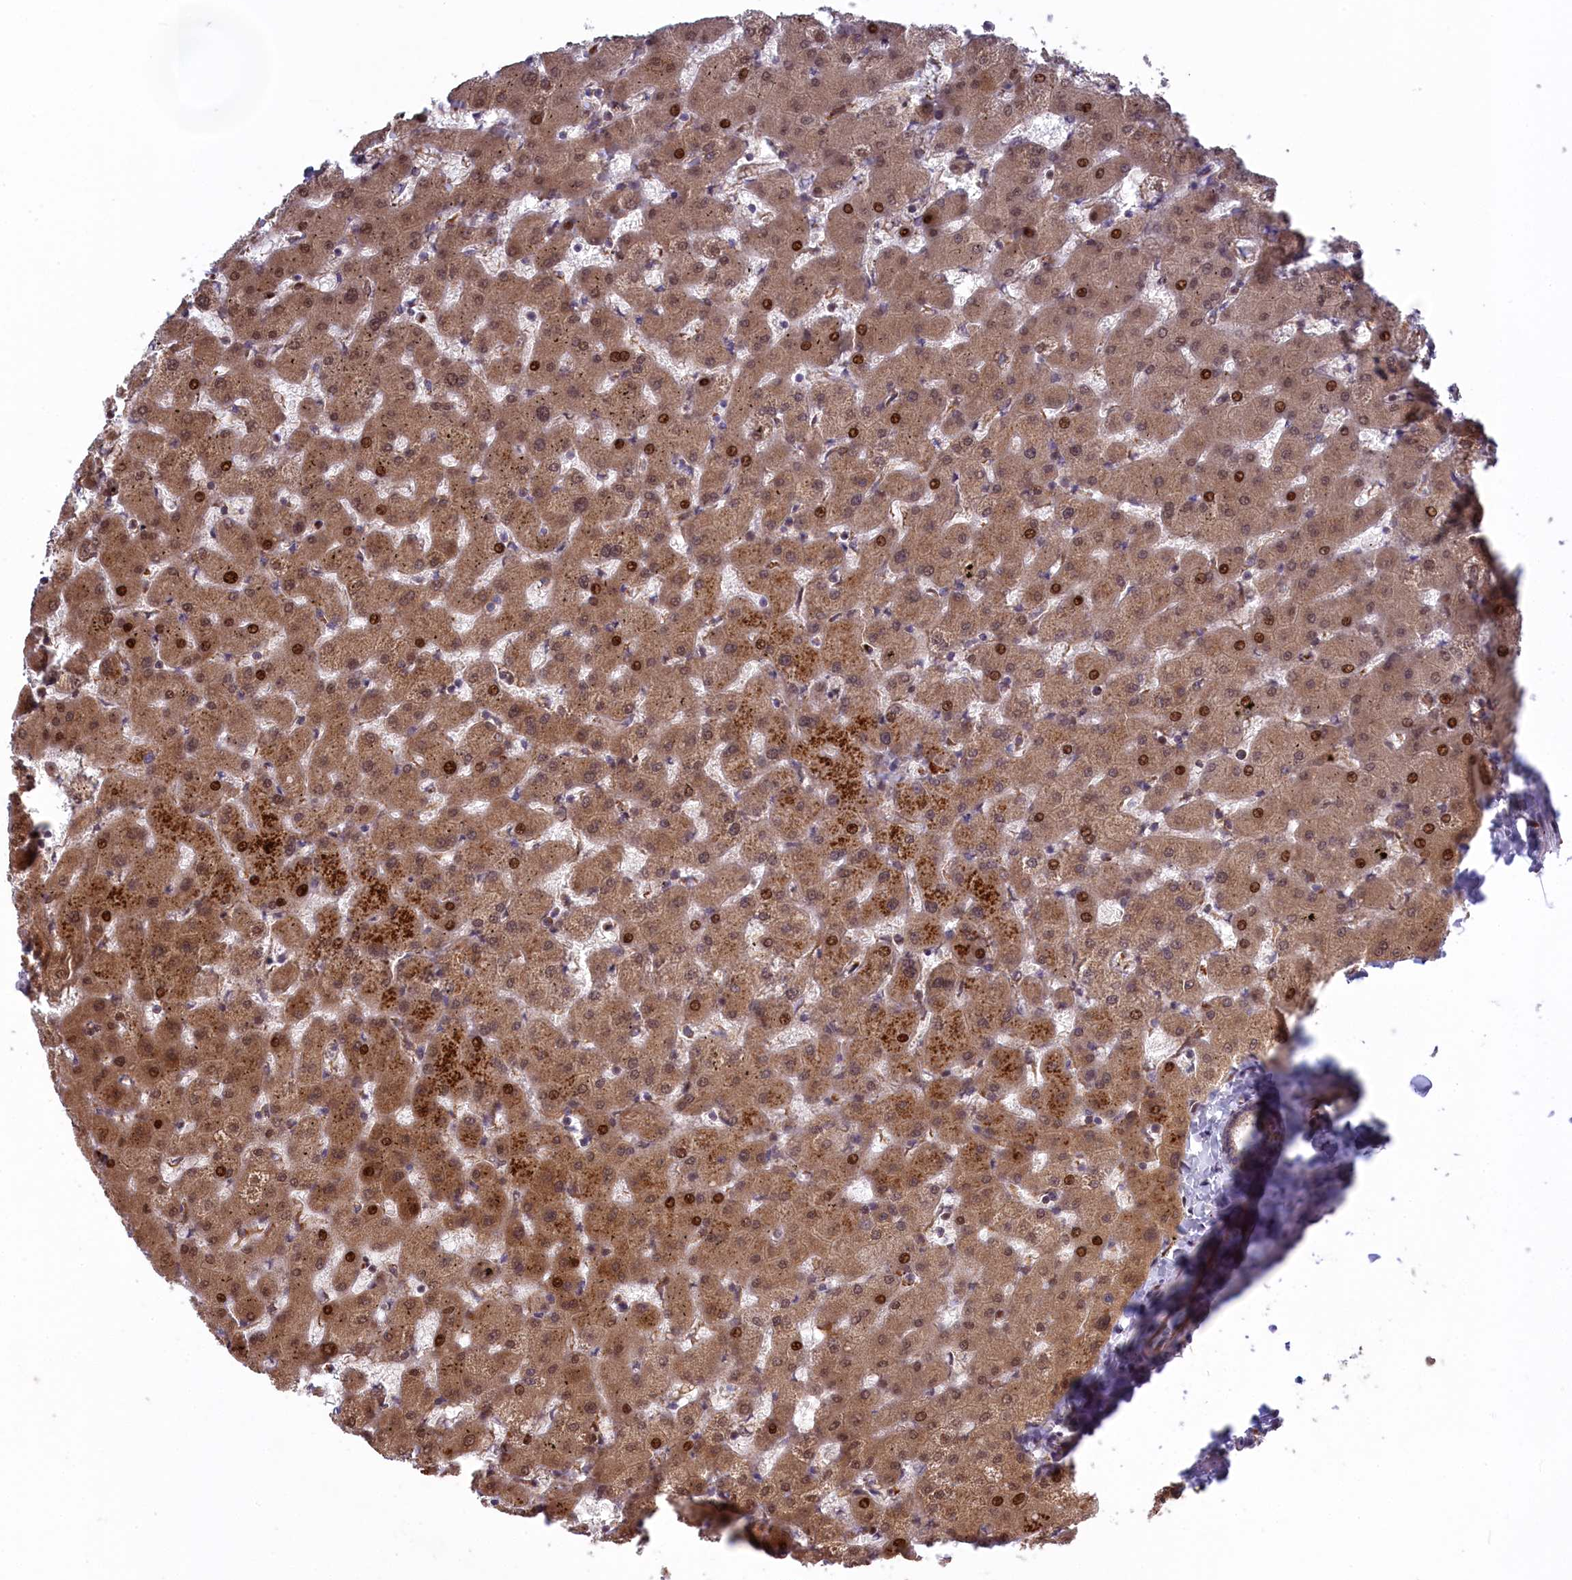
{"staining": {"intensity": "moderate", "quantity": ">75%", "location": "cytoplasmic/membranous"}, "tissue": "liver", "cell_type": "Cholangiocytes", "image_type": "normal", "snomed": [{"axis": "morphology", "description": "Normal tissue, NOS"}, {"axis": "topography", "description": "Liver"}], "caption": "A high-resolution image shows immunohistochemistry staining of benign liver, which reveals moderate cytoplasmic/membranous staining in approximately >75% of cholangiocytes. The staining was performed using DAB (3,3'-diaminobenzidine) to visualize the protein expression in brown, while the nuclei were stained in blue with hematoxylin (Magnification: 20x).", "gene": "DDX60L", "patient": {"sex": "female", "age": 63}}